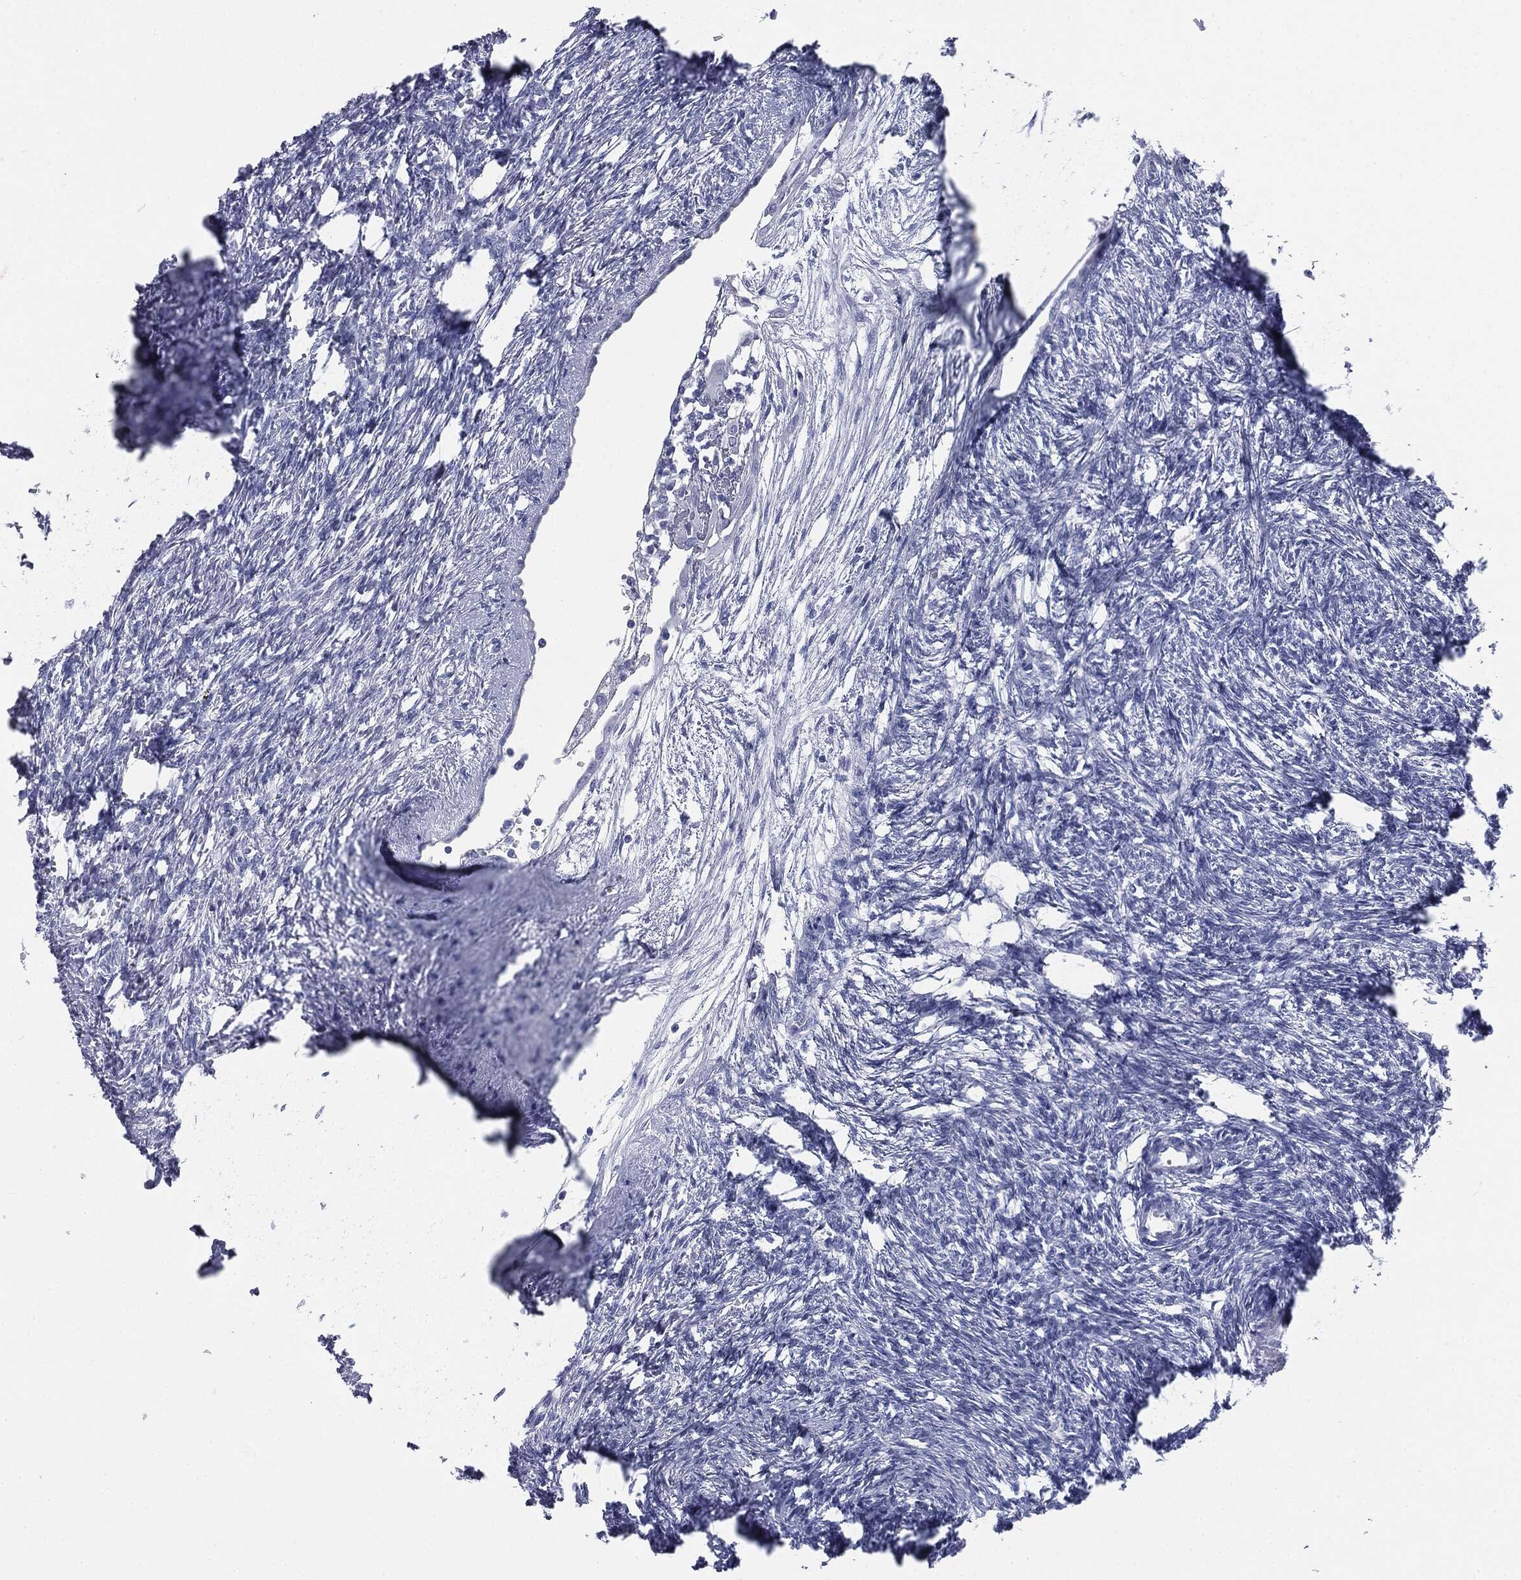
{"staining": {"intensity": "negative", "quantity": "none", "location": "none"}, "tissue": "ovary", "cell_type": "Follicle cells", "image_type": "normal", "snomed": [{"axis": "morphology", "description": "Normal tissue, NOS"}, {"axis": "topography", "description": "Fallopian tube"}, {"axis": "topography", "description": "Ovary"}], "caption": "Immunohistochemistry photomicrograph of normal human ovary stained for a protein (brown), which reveals no staining in follicle cells. Brightfield microscopy of IHC stained with DAB (3,3'-diaminobenzidine) (brown) and hematoxylin (blue), captured at high magnification.", "gene": "ATP2A1", "patient": {"sex": "female", "age": 33}}